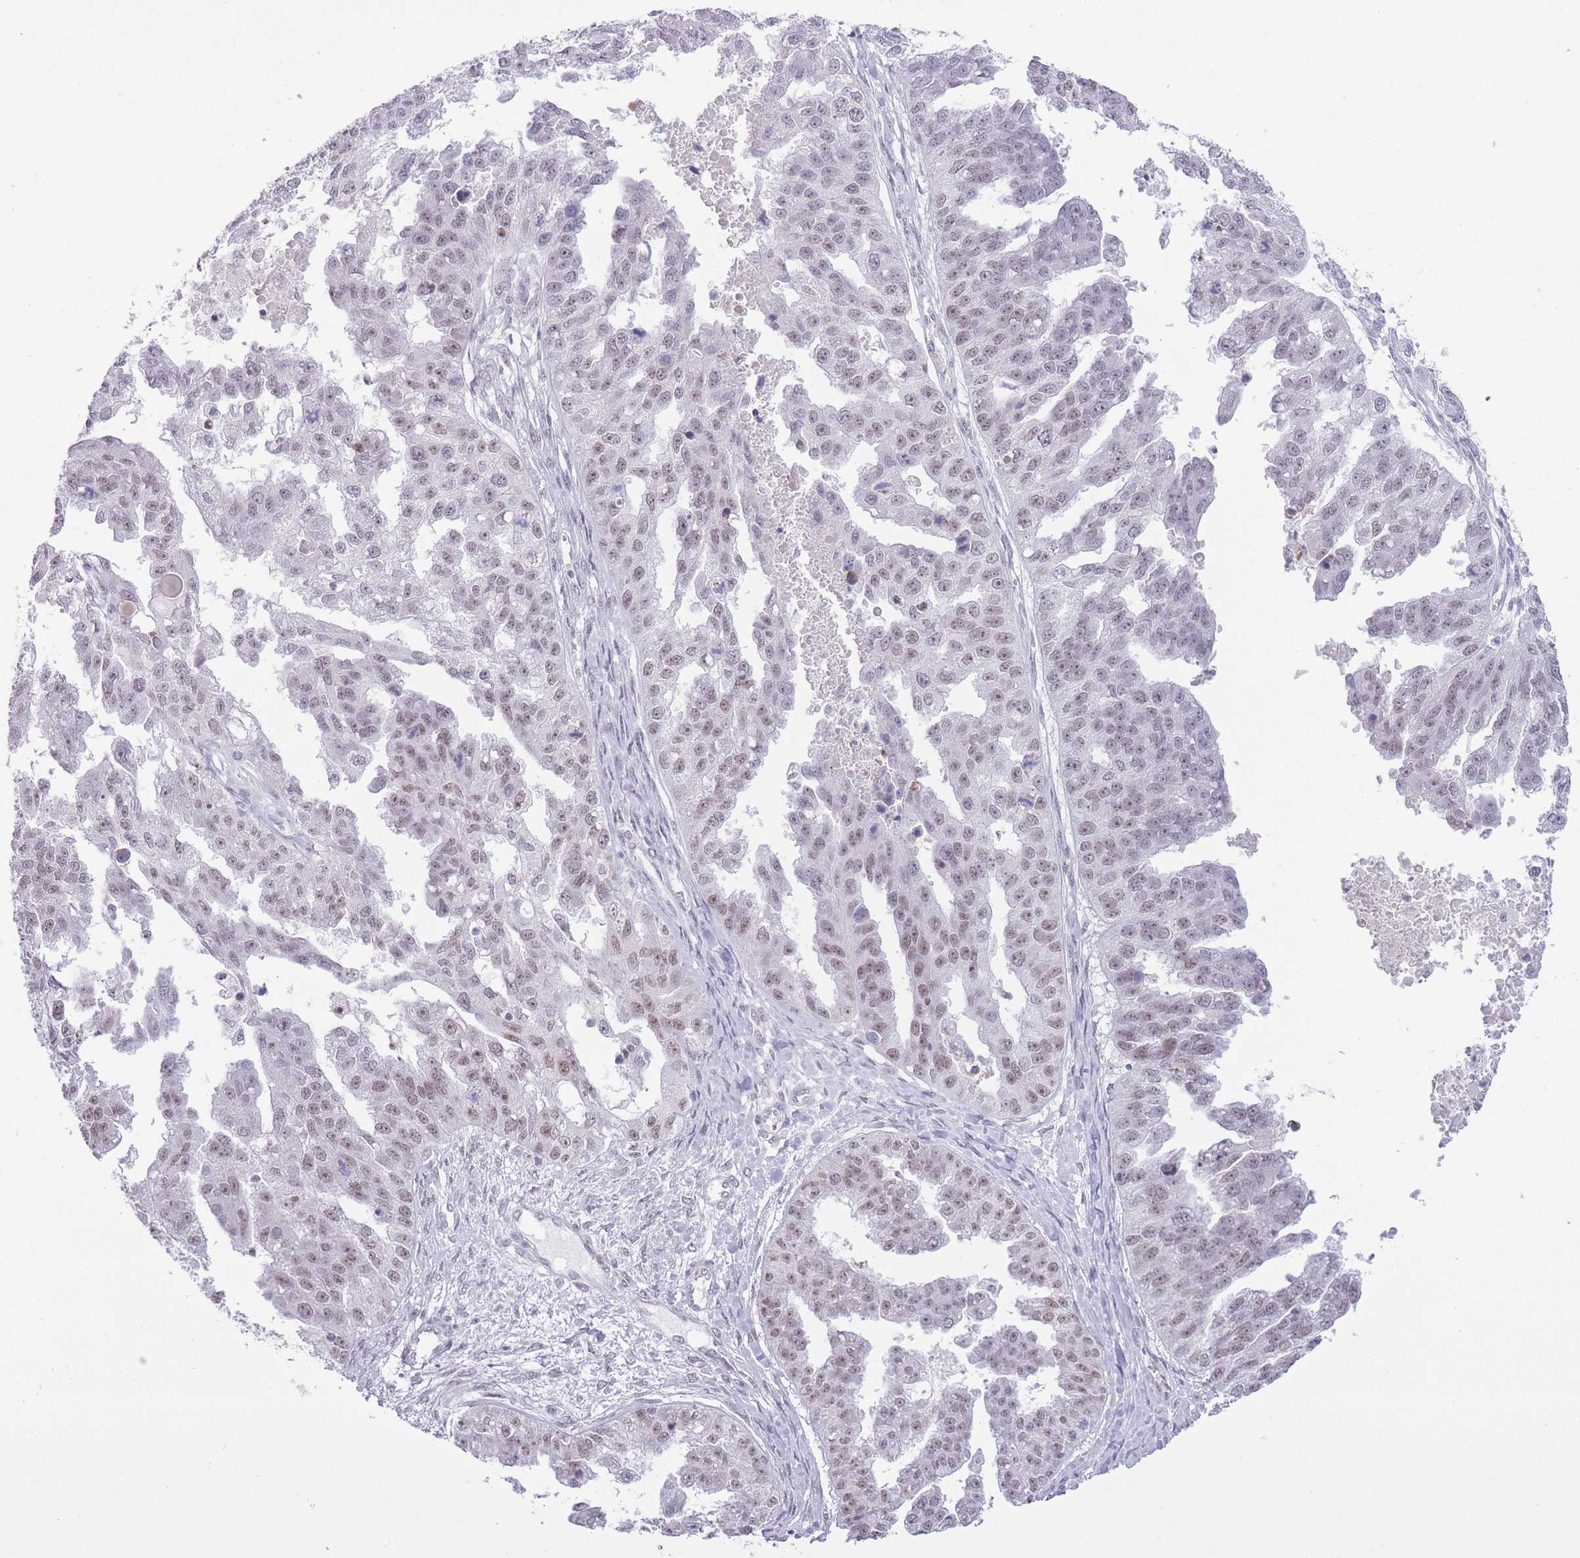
{"staining": {"intensity": "weak", "quantity": "25%-75%", "location": "nuclear"}, "tissue": "ovarian cancer", "cell_type": "Tumor cells", "image_type": "cancer", "snomed": [{"axis": "morphology", "description": "Cystadenocarcinoma, serous, NOS"}, {"axis": "topography", "description": "Ovary"}], "caption": "Immunohistochemical staining of human ovarian cancer (serous cystadenocarcinoma) reveals low levels of weak nuclear protein staining in approximately 25%-75% of tumor cells.", "gene": "ZBED5", "patient": {"sex": "female", "age": 58}}